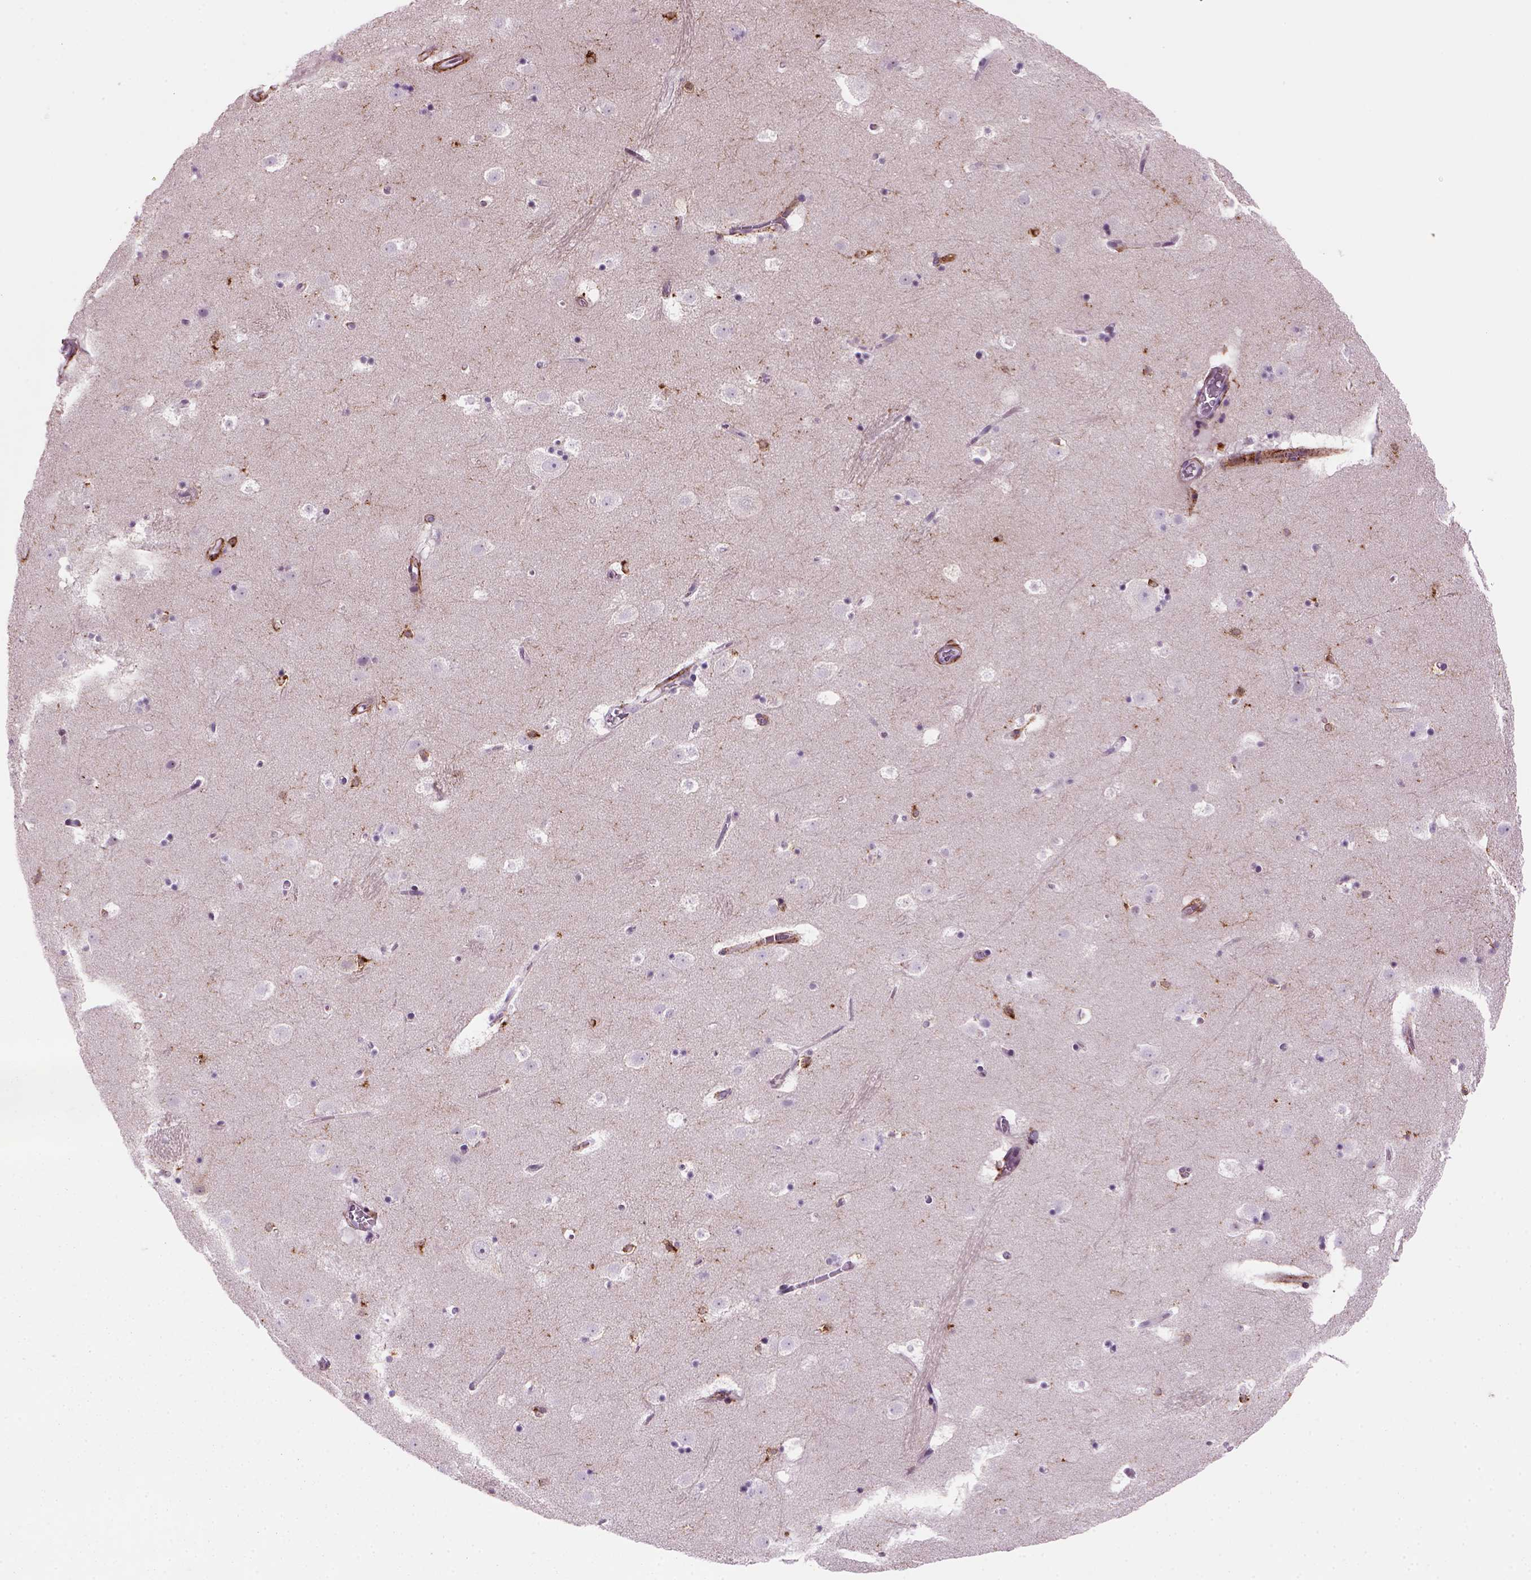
{"staining": {"intensity": "strong", "quantity": "25%-75%", "location": "cytoplasmic/membranous,nuclear"}, "tissue": "caudate", "cell_type": "Glial cells", "image_type": "normal", "snomed": [{"axis": "morphology", "description": "Normal tissue, NOS"}, {"axis": "topography", "description": "Lateral ventricle wall"}], "caption": "Glial cells display high levels of strong cytoplasmic/membranous,nuclear expression in about 25%-75% of cells in unremarkable caudate.", "gene": "MARCKS", "patient": {"sex": "male", "age": 37}}